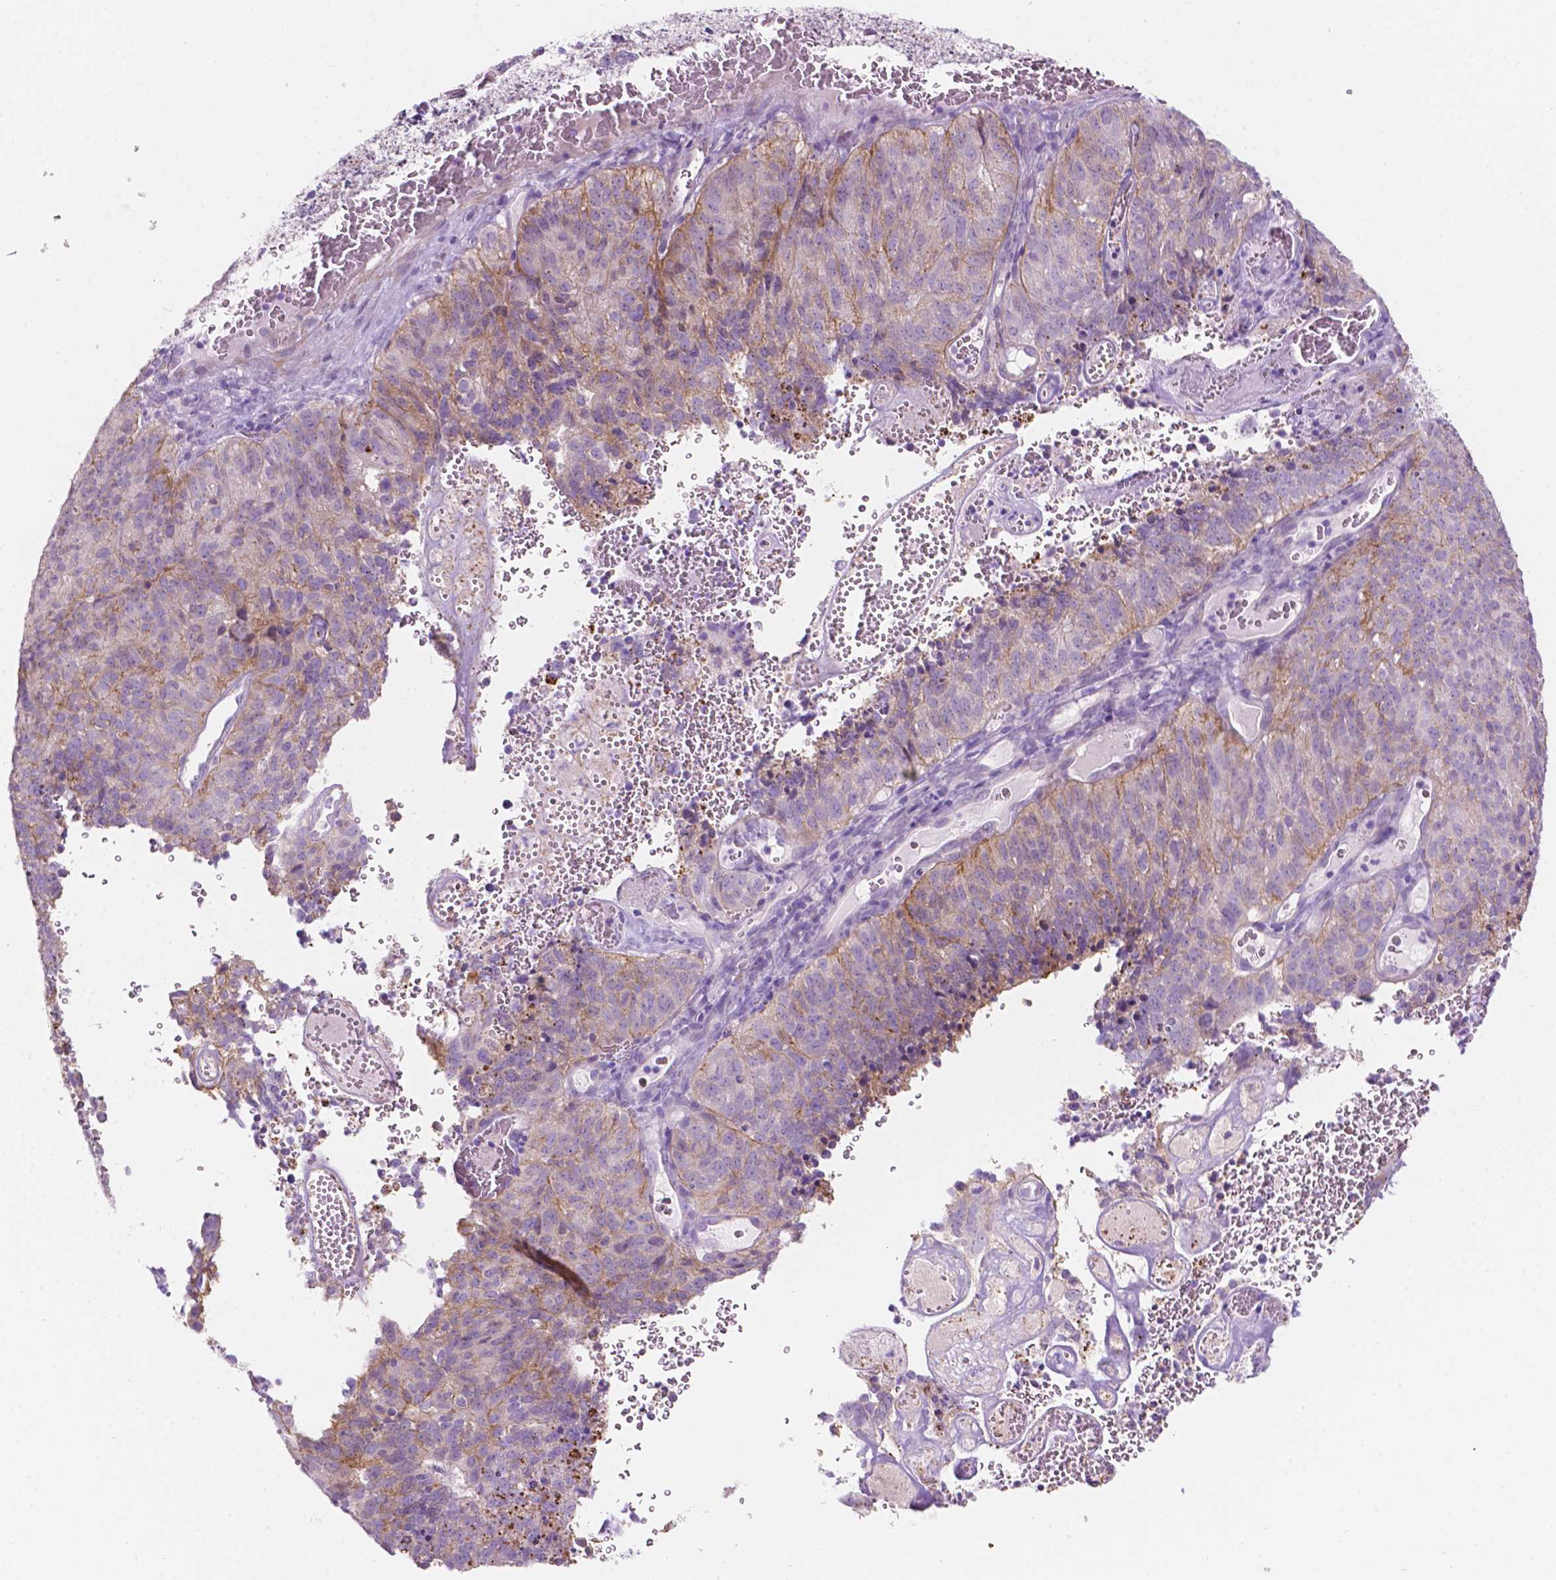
{"staining": {"intensity": "moderate", "quantity": "<25%", "location": "cytoplasmic/membranous"}, "tissue": "cervical cancer", "cell_type": "Tumor cells", "image_type": "cancer", "snomed": [{"axis": "morphology", "description": "Adenocarcinoma, NOS"}, {"axis": "topography", "description": "Cervix"}], "caption": "Tumor cells demonstrate low levels of moderate cytoplasmic/membranous staining in approximately <25% of cells in human adenocarcinoma (cervical).", "gene": "NOS1AP", "patient": {"sex": "female", "age": 38}}